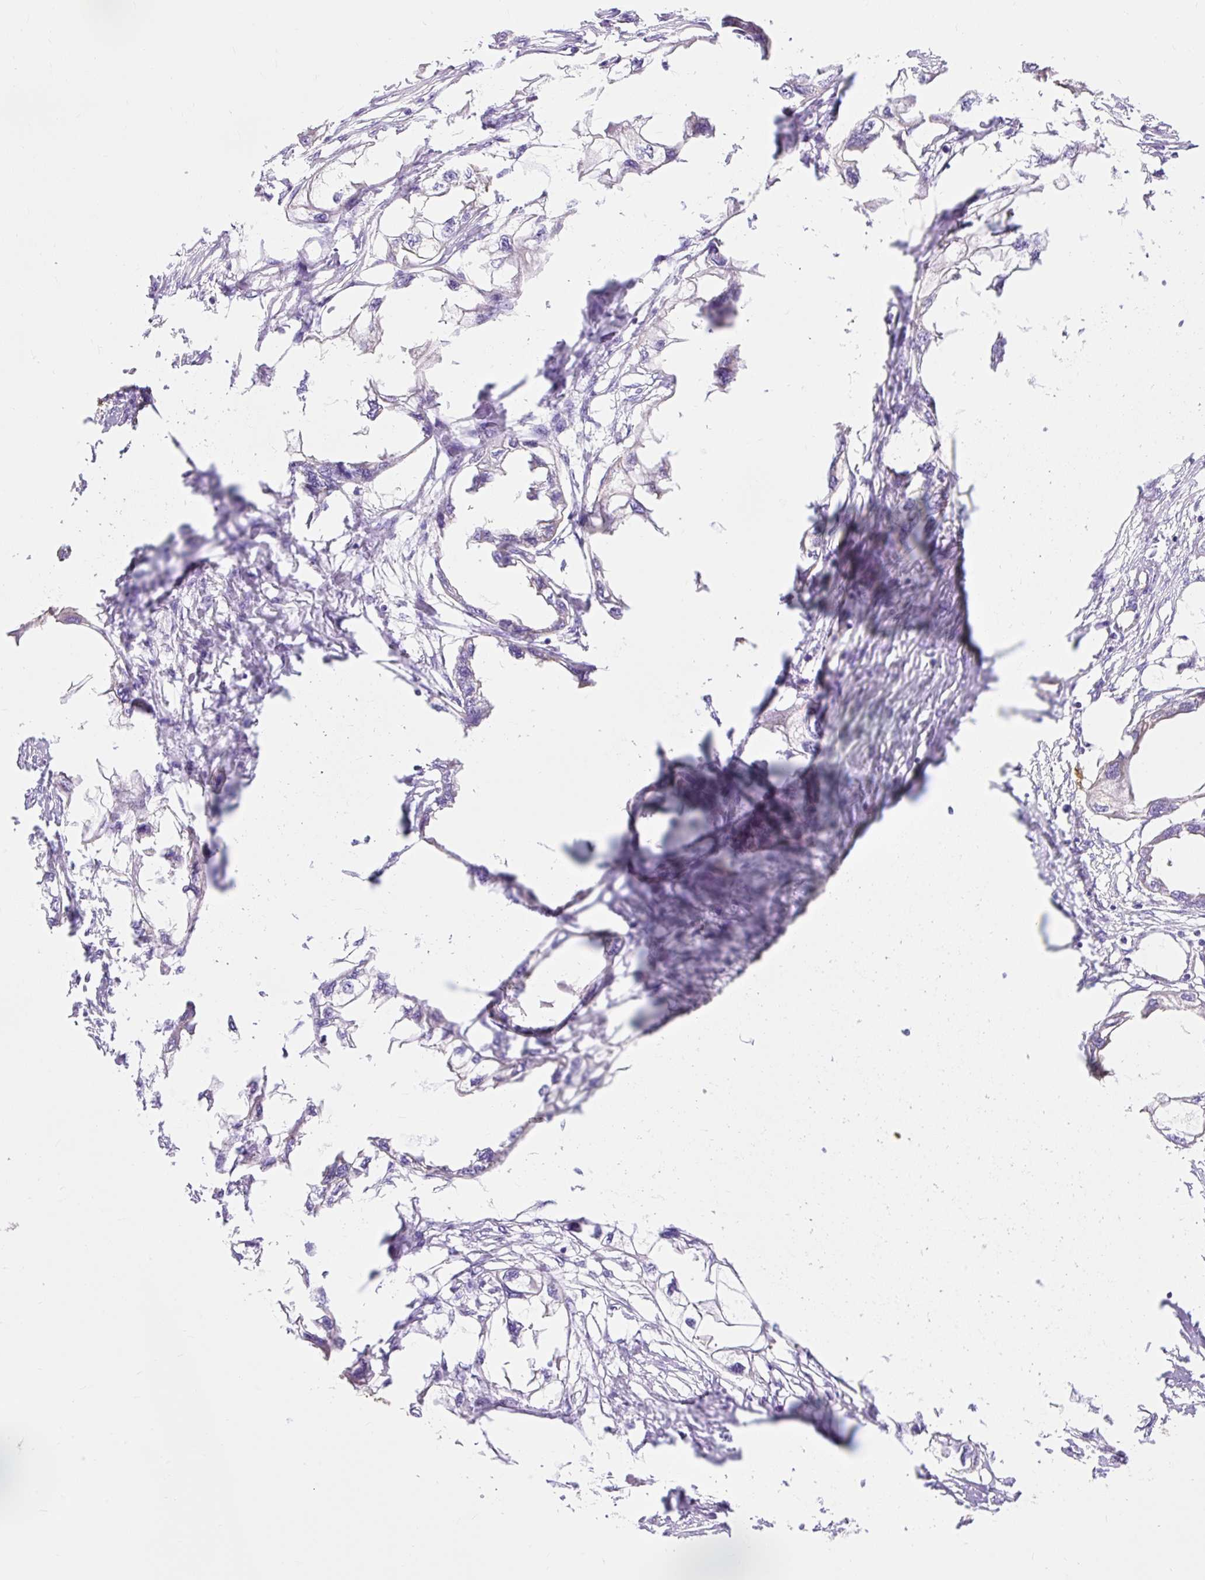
{"staining": {"intensity": "negative", "quantity": "none", "location": "none"}, "tissue": "endometrial cancer", "cell_type": "Tumor cells", "image_type": "cancer", "snomed": [{"axis": "morphology", "description": "Adenocarcinoma, NOS"}, {"axis": "morphology", "description": "Adenocarcinoma, metastatic, NOS"}, {"axis": "topography", "description": "Adipose tissue"}, {"axis": "topography", "description": "Endometrium"}], "caption": "Immunohistochemistry micrograph of endometrial adenocarcinoma stained for a protein (brown), which exhibits no positivity in tumor cells.", "gene": "HIP1R", "patient": {"sex": "female", "age": 67}}